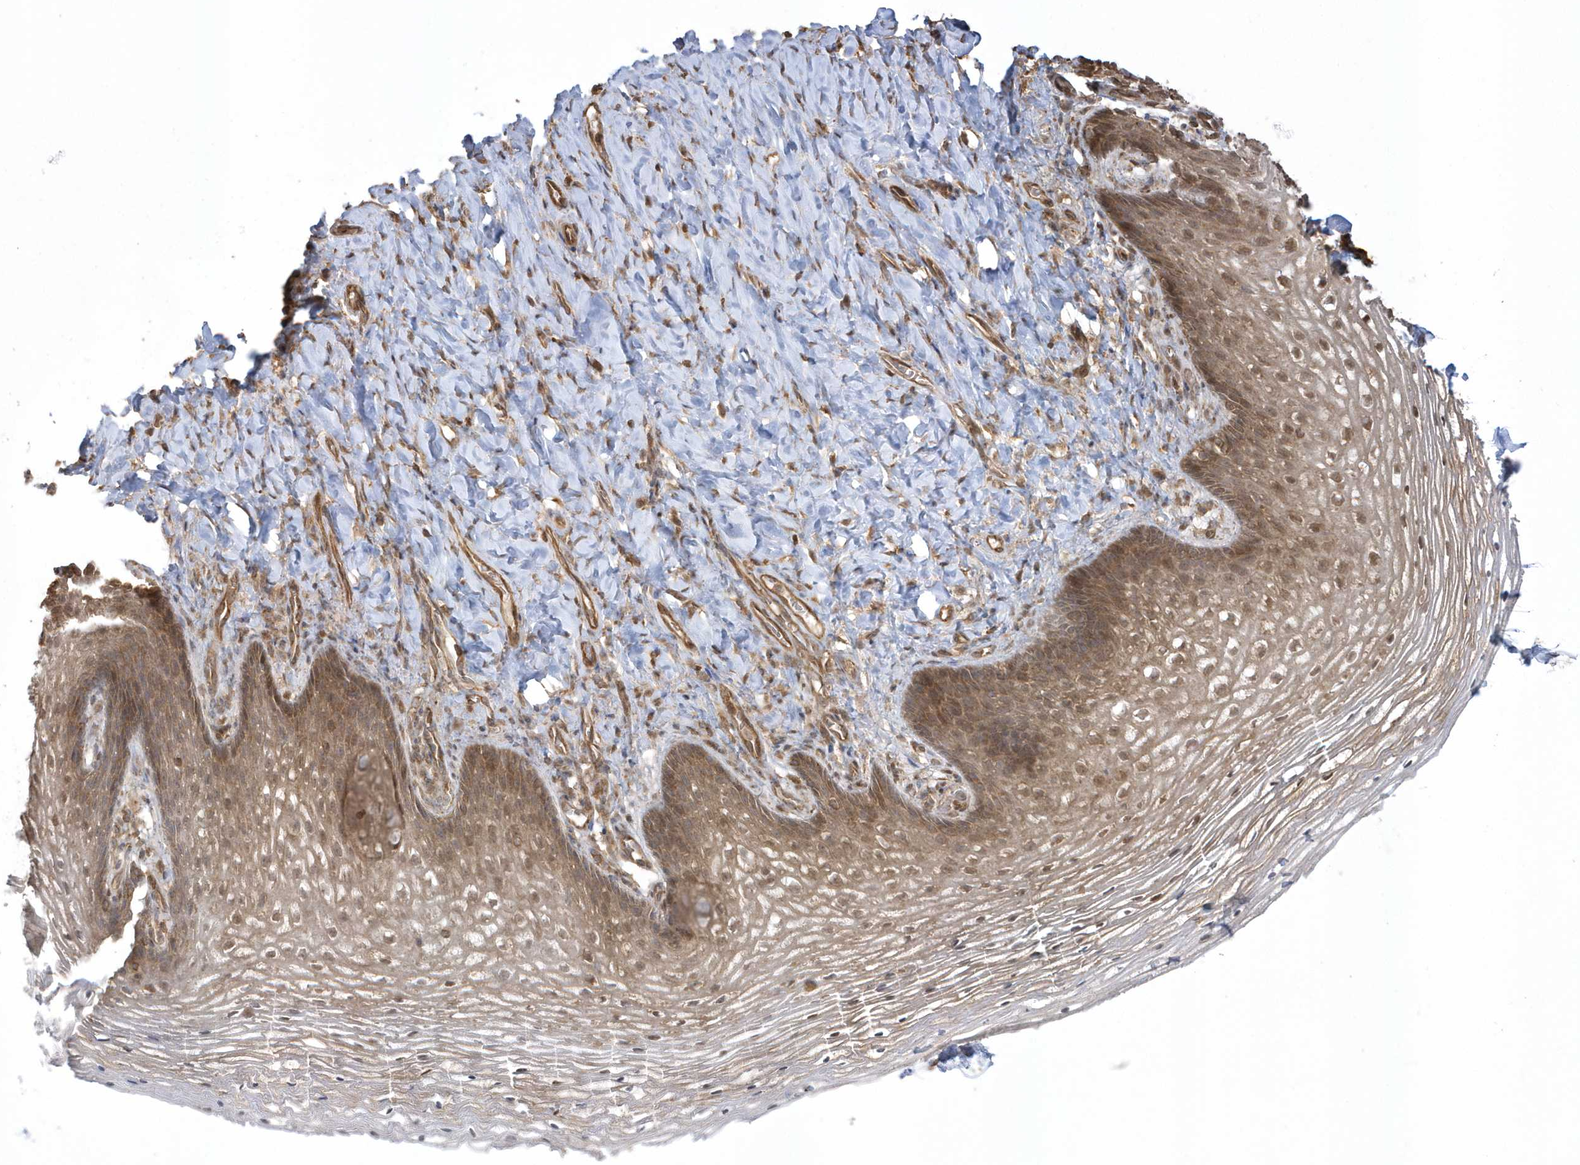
{"staining": {"intensity": "moderate", "quantity": ">75%", "location": "cytoplasmic/membranous,nuclear"}, "tissue": "vagina", "cell_type": "Squamous epithelial cells", "image_type": "normal", "snomed": [{"axis": "morphology", "description": "Normal tissue, NOS"}, {"axis": "topography", "description": "Vagina"}], "caption": "A histopathology image of human vagina stained for a protein exhibits moderate cytoplasmic/membranous,nuclear brown staining in squamous epithelial cells. (Stains: DAB (3,3'-diaminobenzidine) in brown, nuclei in blue, Microscopy: brightfield microscopy at high magnification).", "gene": "HNMT", "patient": {"sex": "female", "age": 60}}